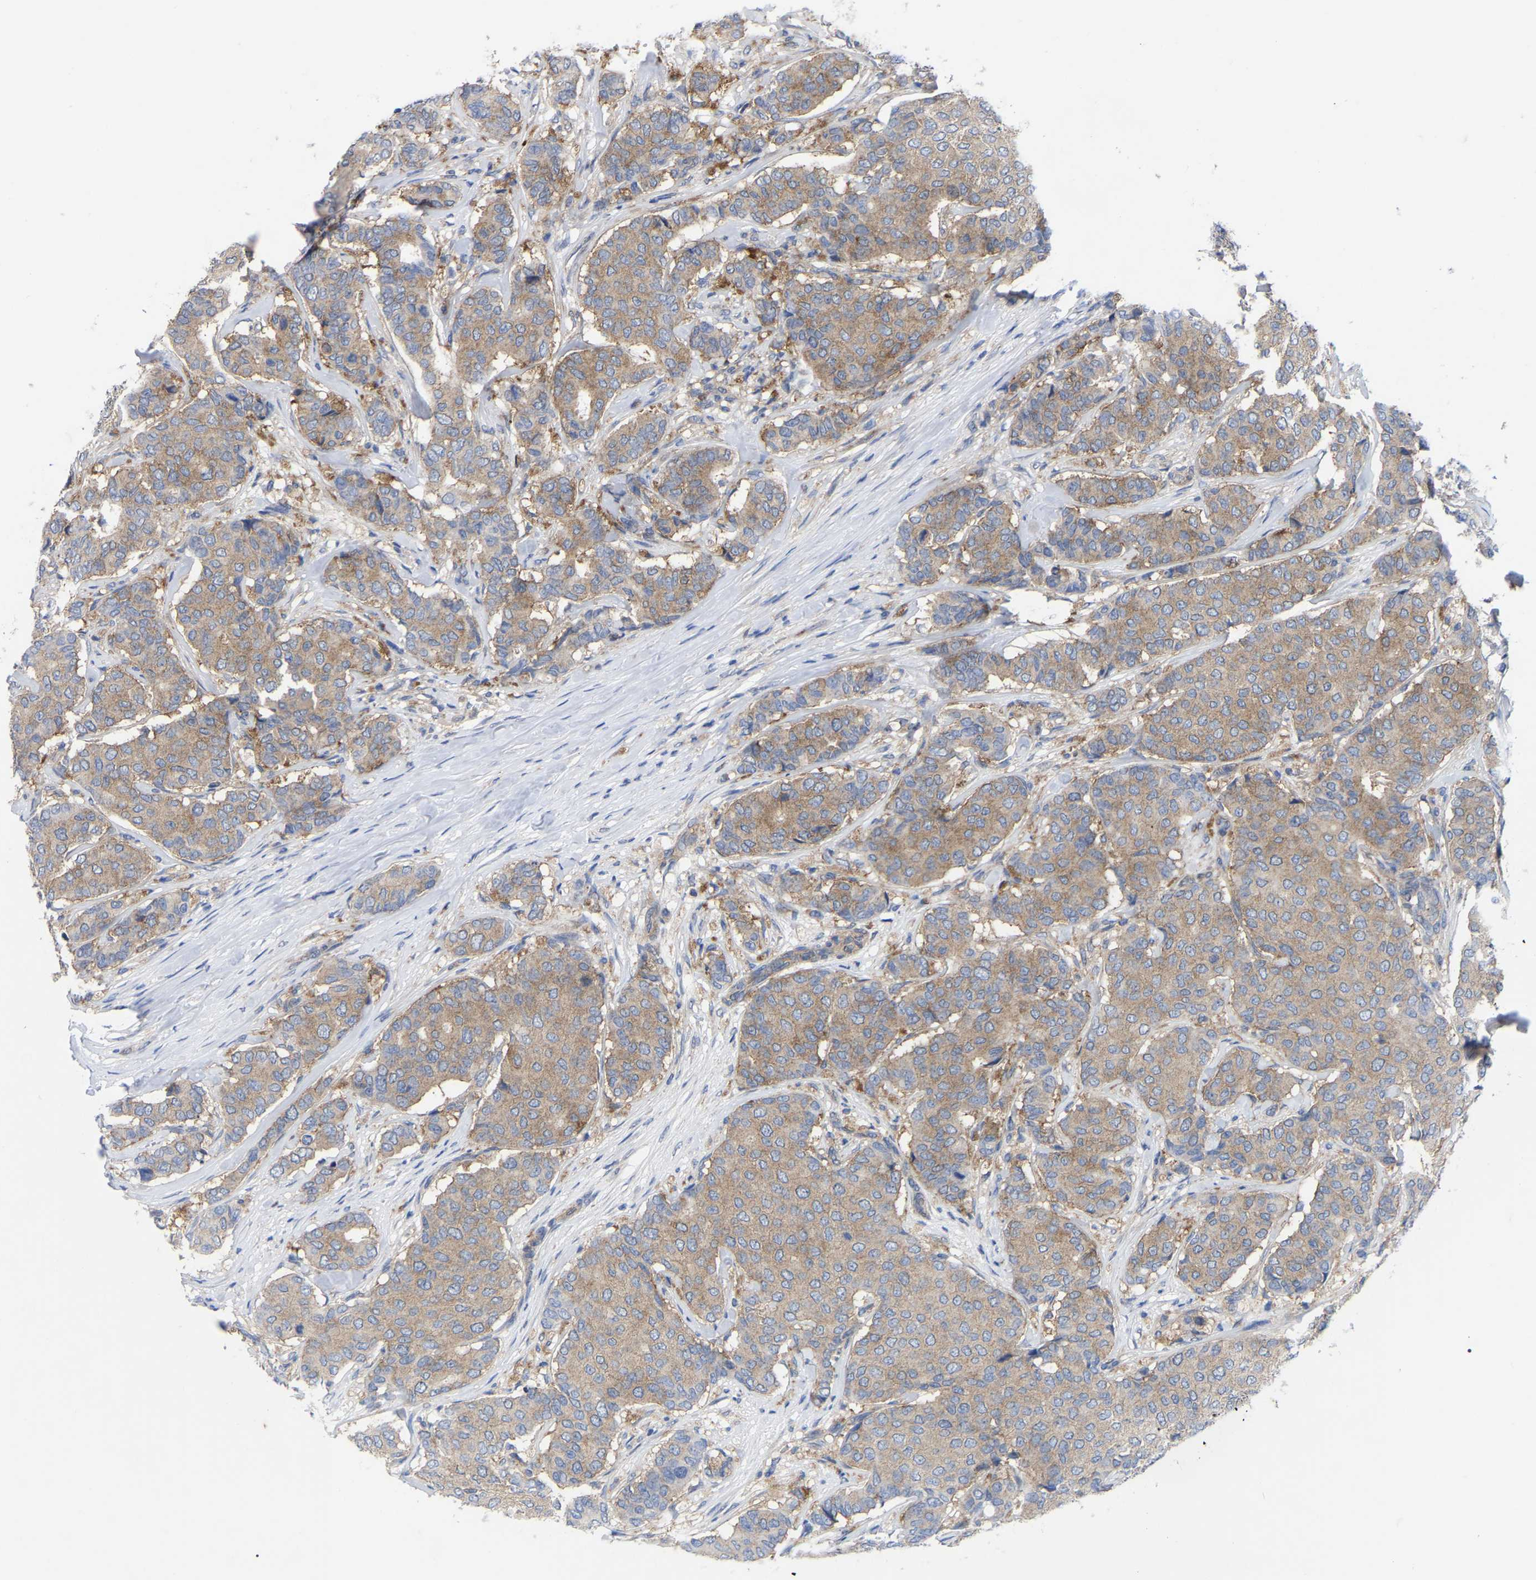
{"staining": {"intensity": "weak", "quantity": ">75%", "location": "cytoplasmic/membranous"}, "tissue": "breast cancer", "cell_type": "Tumor cells", "image_type": "cancer", "snomed": [{"axis": "morphology", "description": "Duct carcinoma"}, {"axis": "topography", "description": "Breast"}], "caption": "This is a photomicrograph of immunohistochemistry staining of intraductal carcinoma (breast), which shows weak positivity in the cytoplasmic/membranous of tumor cells.", "gene": "TCP1", "patient": {"sex": "female", "age": 75}}